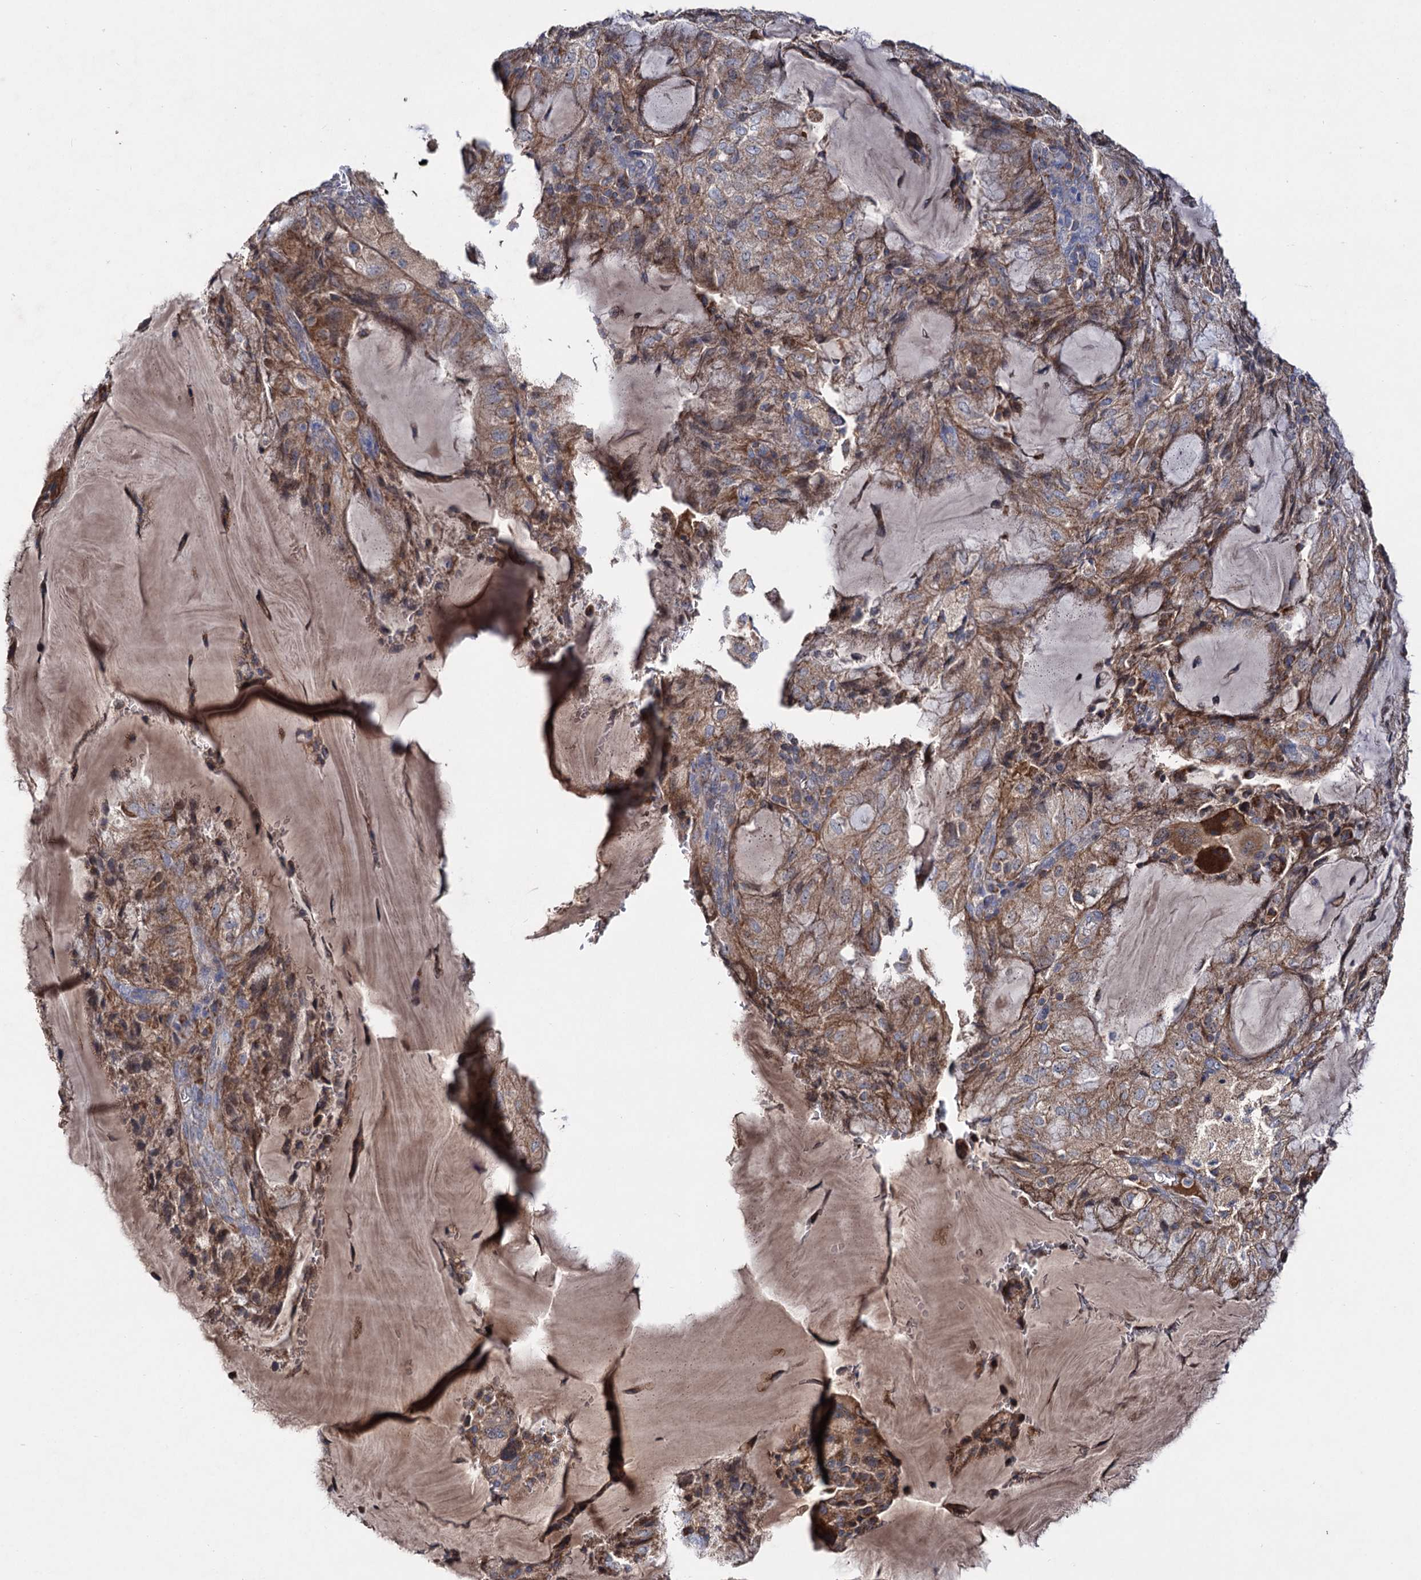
{"staining": {"intensity": "moderate", "quantity": ">75%", "location": "cytoplasmic/membranous"}, "tissue": "endometrial cancer", "cell_type": "Tumor cells", "image_type": "cancer", "snomed": [{"axis": "morphology", "description": "Adenocarcinoma, NOS"}, {"axis": "topography", "description": "Endometrium"}], "caption": "A brown stain labels moderate cytoplasmic/membranous positivity of a protein in endometrial cancer tumor cells.", "gene": "CLPB", "patient": {"sex": "female", "age": 81}}